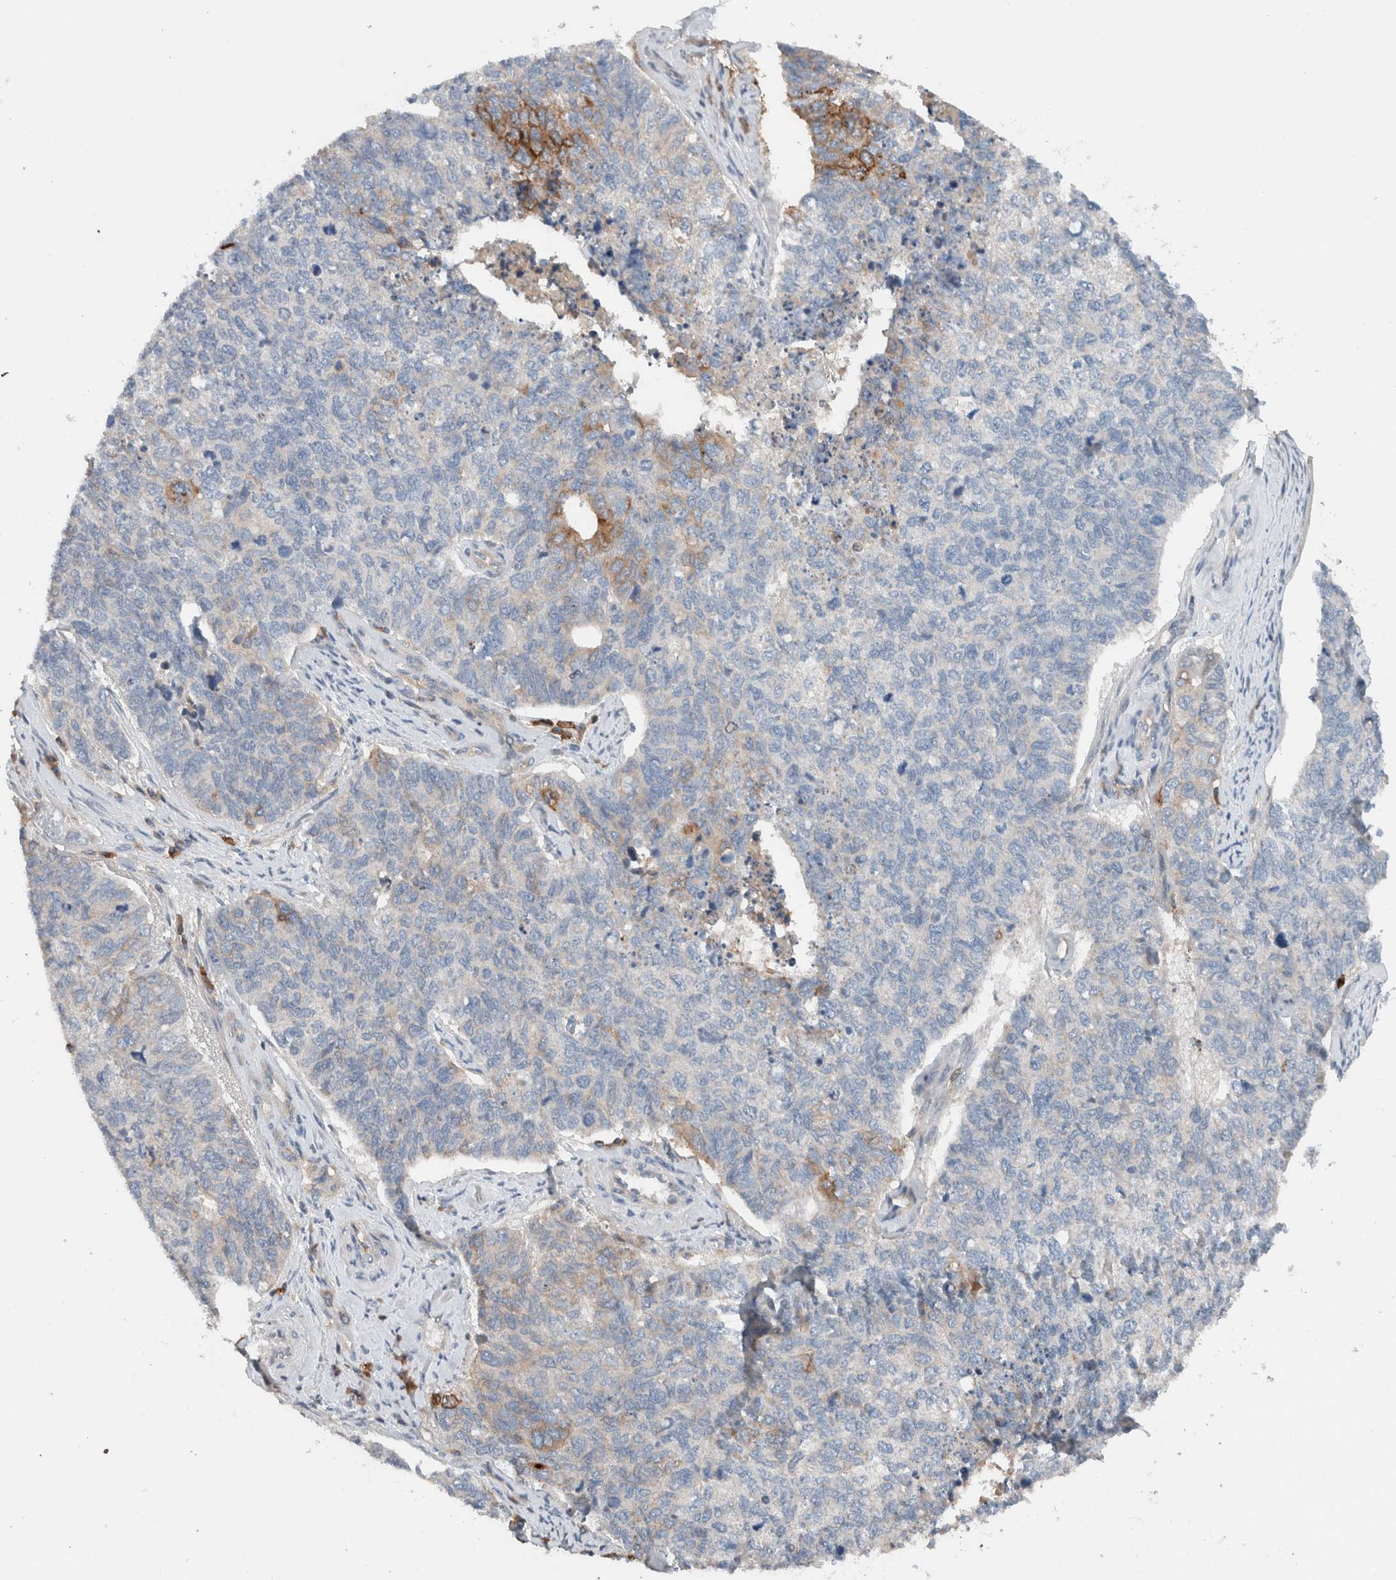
{"staining": {"intensity": "moderate", "quantity": "<25%", "location": "cytoplasmic/membranous"}, "tissue": "cervical cancer", "cell_type": "Tumor cells", "image_type": "cancer", "snomed": [{"axis": "morphology", "description": "Squamous cell carcinoma, NOS"}, {"axis": "topography", "description": "Cervix"}], "caption": "Protein staining shows moderate cytoplasmic/membranous staining in about <25% of tumor cells in cervical squamous cell carcinoma.", "gene": "UGCG", "patient": {"sex": "female", "age": 63}}